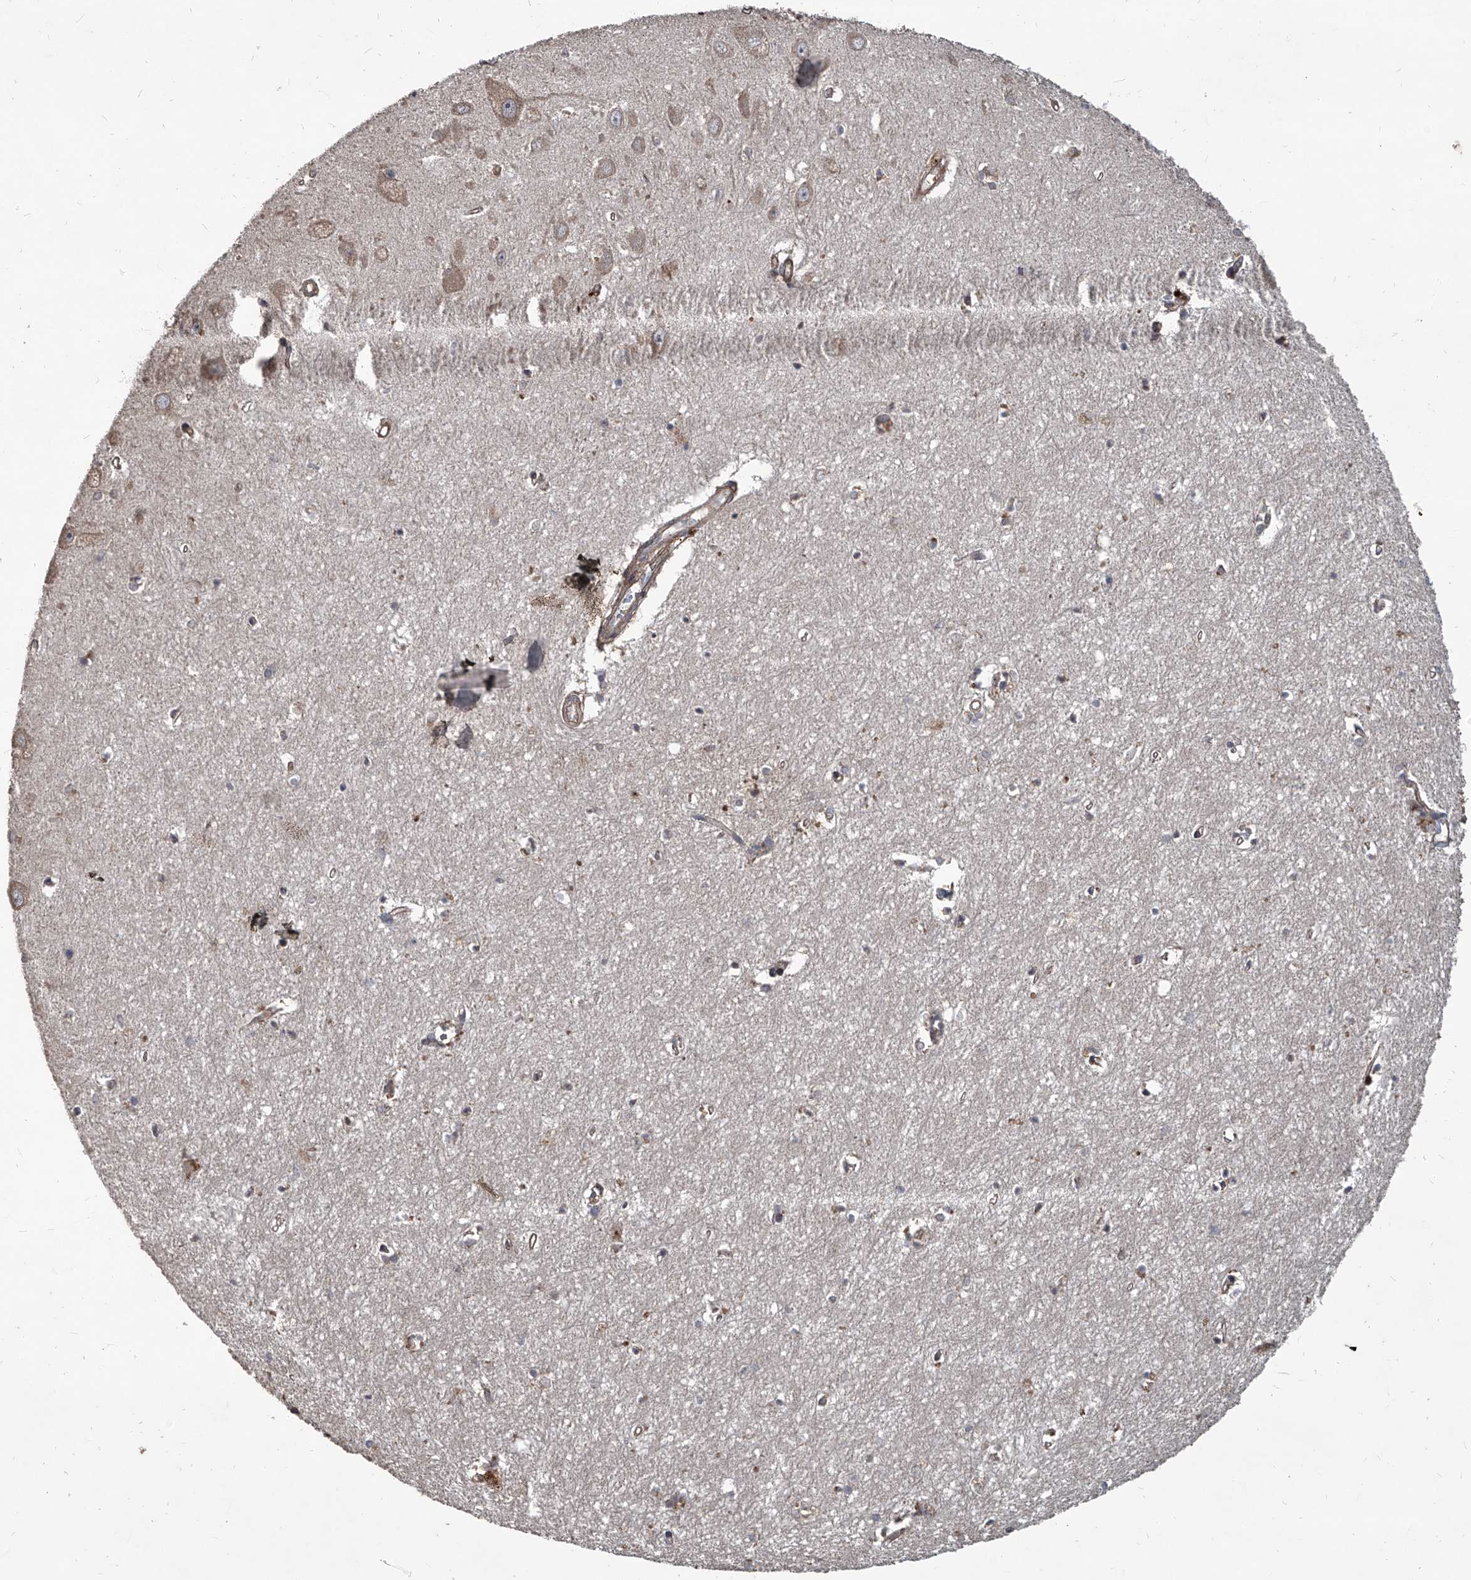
{"staining": {"intensity": "negative", "quantity": "none", "location": "none"}, "tissue": "hippocampus", "cell_type": "Glial cells", "image_type": "normal", "snomed": [{"axis": "morphology", "description": "Normal tissue, NOS"}, {"axis": "topography", "description": "Hippocampus"}], "caption": "High power microscopy micrograph of an immunohistochemistry (IHC) histopathology image of normal hippocampus, revealing no significant positivity in glial cells.", "gene": "EVA1C", "patient": {"sex": "female", "age": 64}}